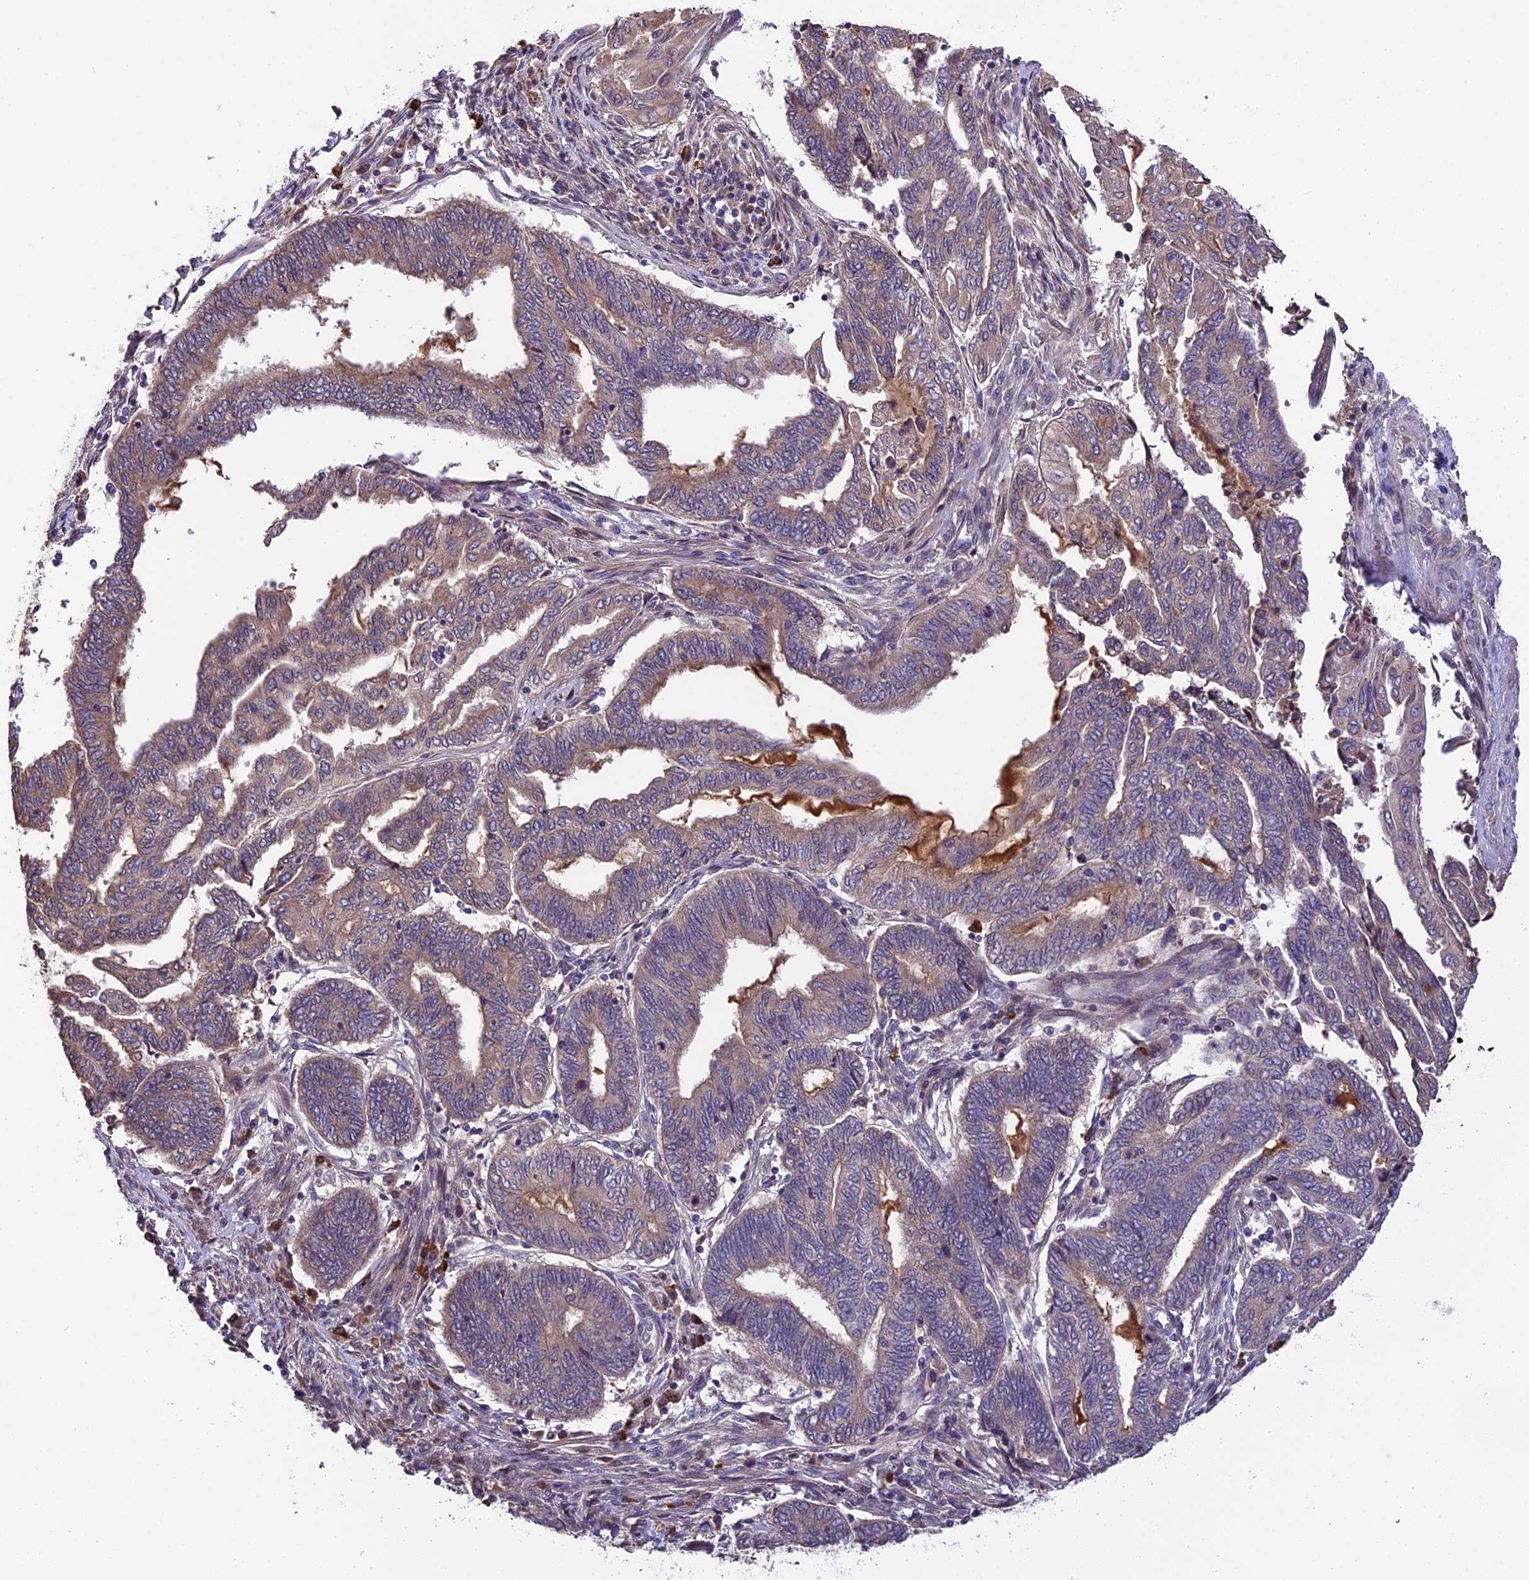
{"staining": {"intensity": "moderate", "quantity": "25%-75%", "location": "cytoplasmic/membranous"}, "tissue": "endometrial cancer", "cell_type": "Tumor cells", "image_type": "cancer", "snomed": [{"axis": "morphology", "description": "Adenocarcinoma, NOS"}, {"axis": "topography", "description": "Uterus"}, {"axis": "topography", "description": "Endometrium"}], "caption": "This is a photomicrograph of IHC staining of adenocarcinoma (endometrial), which shows moderate positivity in the cytoplasmic/membranous of tumor cells.", "gene": "ABCC10", "patient": {"sex": "female", "age": 70}}